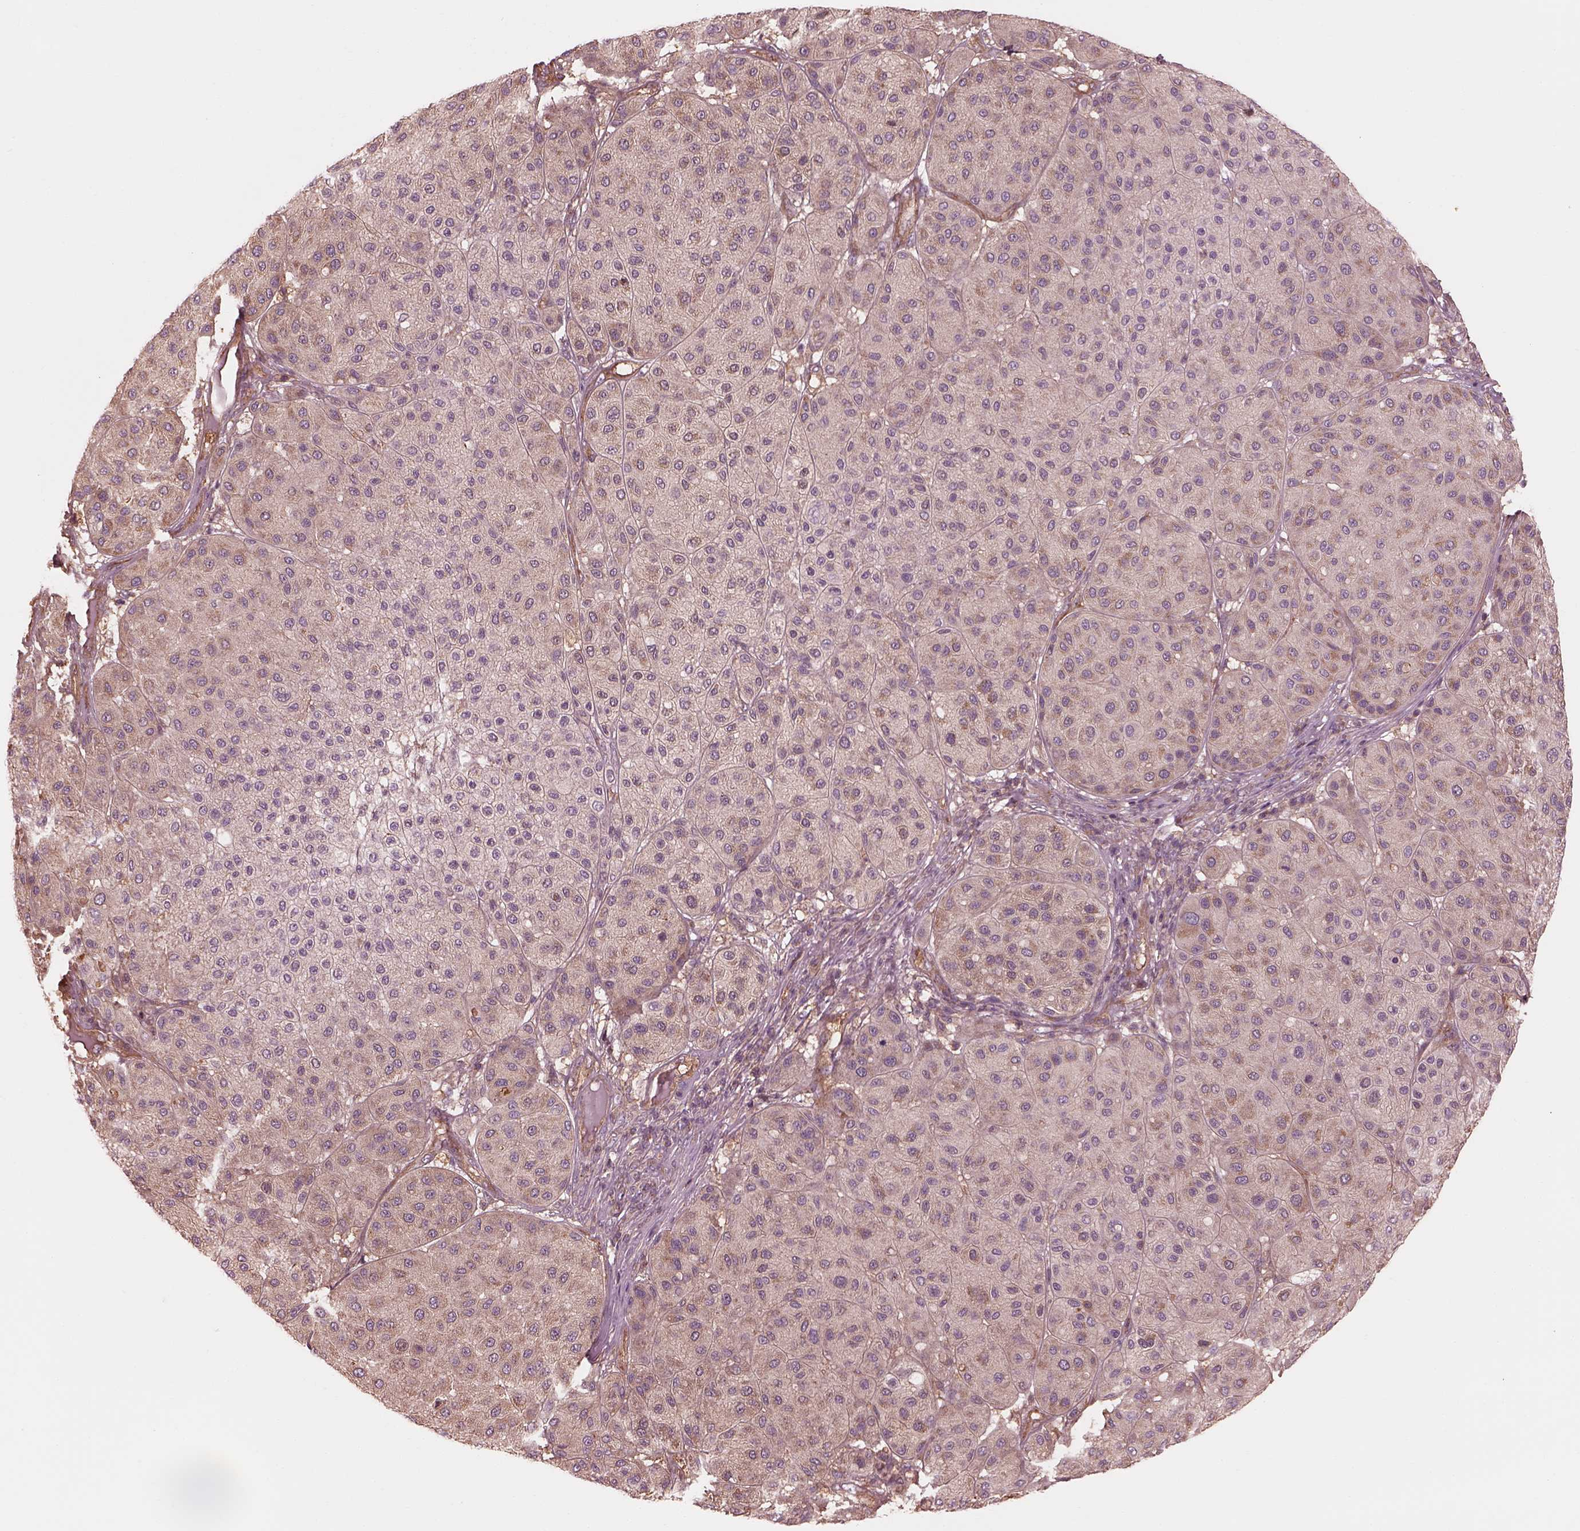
{"staining": {"intensity": "weak", "quantity": "25%-75%", "location": "cytoplasmic/membranous"}, "tissue": "melanoma", "cell_type": "Tumor cells", "image_type": "cancer", "snomed": [{"axis": "morphology", "description": "Malignant melanoma, Metastatic site"}, {"axis": "topography", "description": "Smooth muscle"}], "caption": "Weak cytoplasmic/membranous expression for a protein is appreciated in about 25%-75% of tumor cells of melanoma using immunohistochemistry.", "gene": "STK33", "patient": {"sex": "male", "age": 41}}